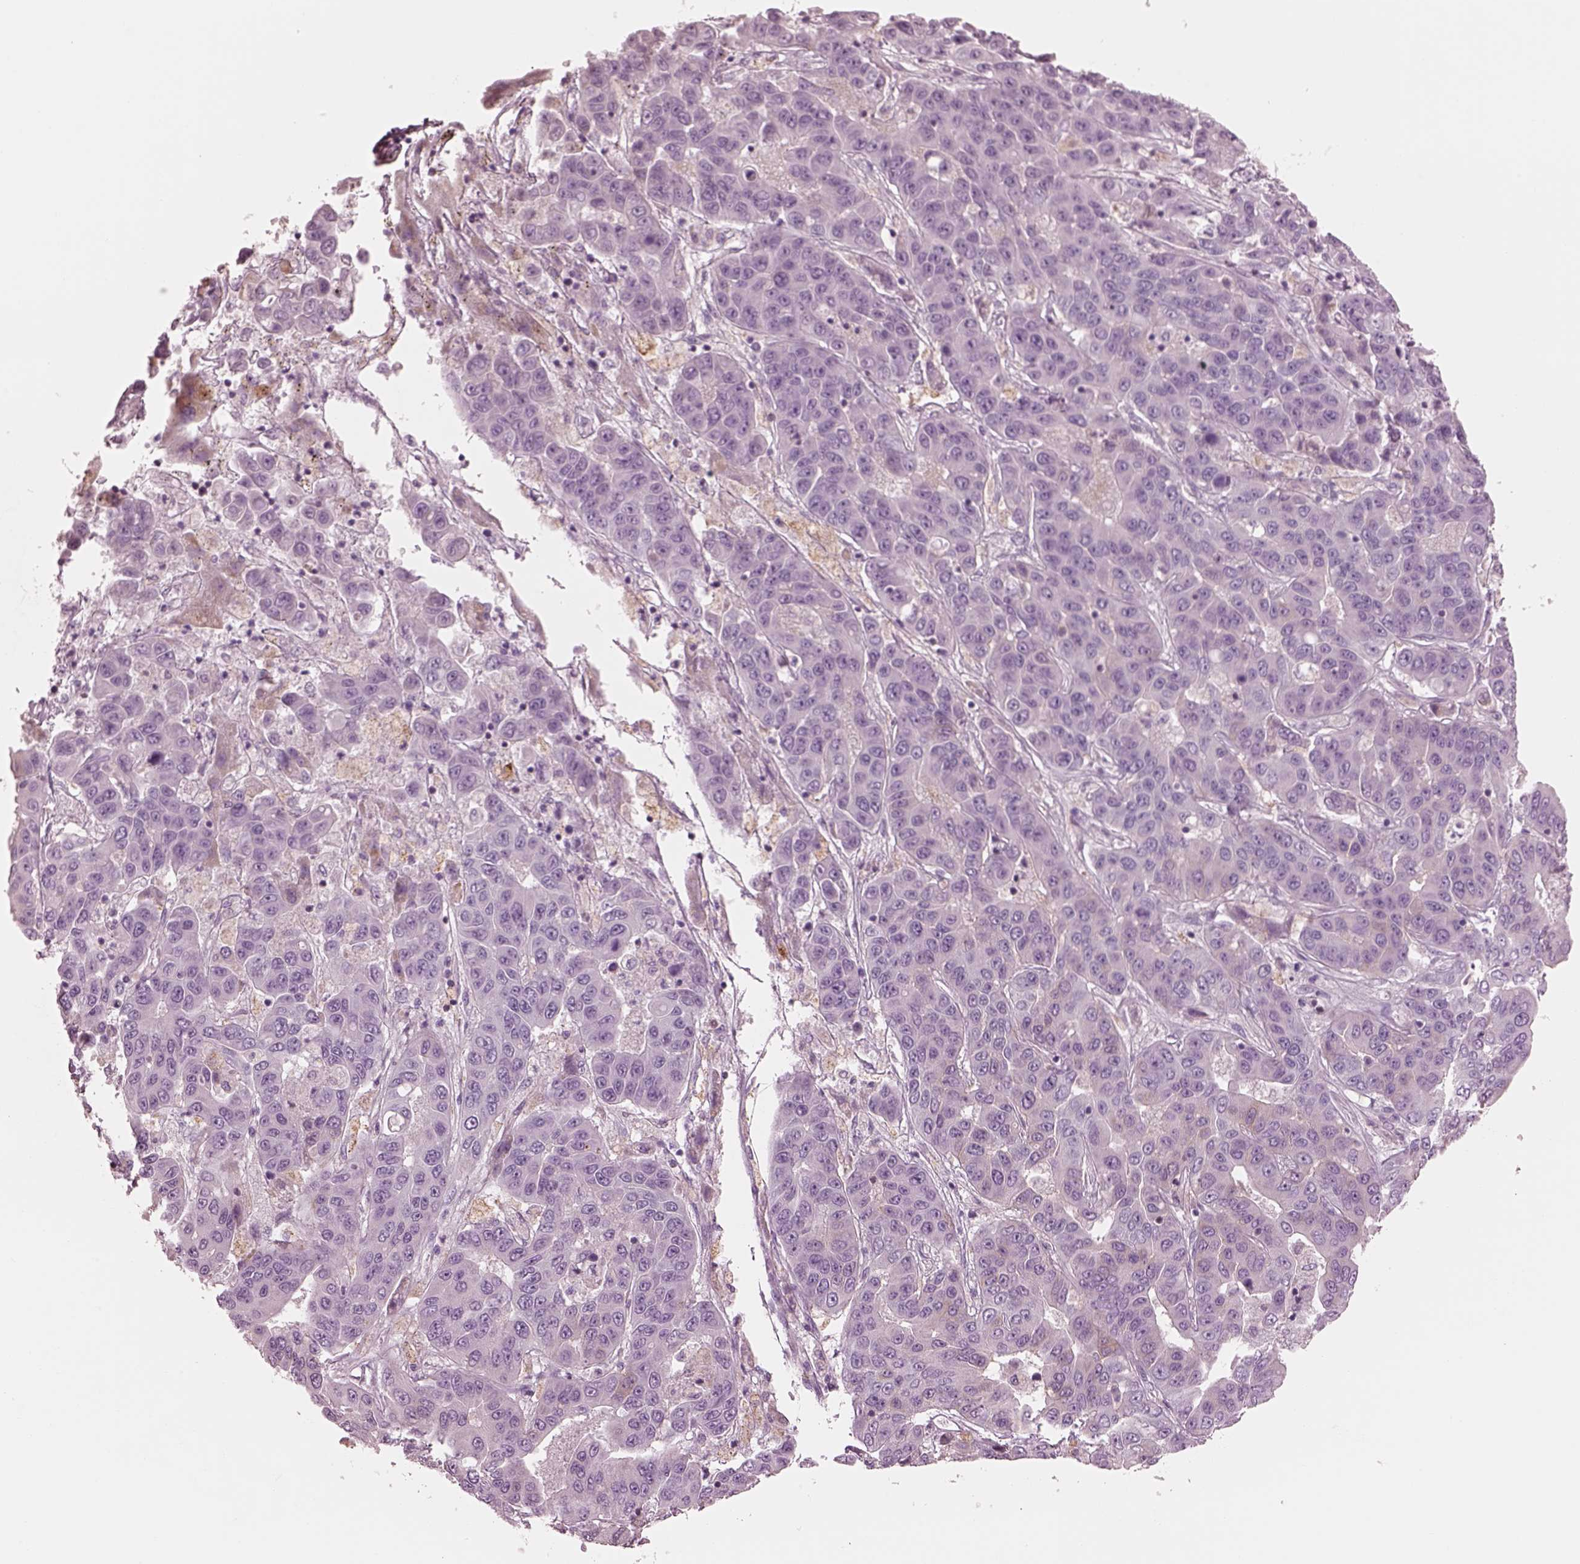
{"staining": {"intensity": "negative", "quantity": "none", "location": "none"}, "tissue": "liver cancer", "cell_type": "Tumor cells", "image_type": "cancer", "snomed": [{"axis": "morphology", "description": "Cholangiocarcinoma"}, {"axis": "topography", "description": "Liver"}], "caption": "Liver cancer was stained to show a protein in brown. There is no significant staining in tumor cells.", "gene": "ELAPOR1", "patient": {"sex": "female", "age": 52}}